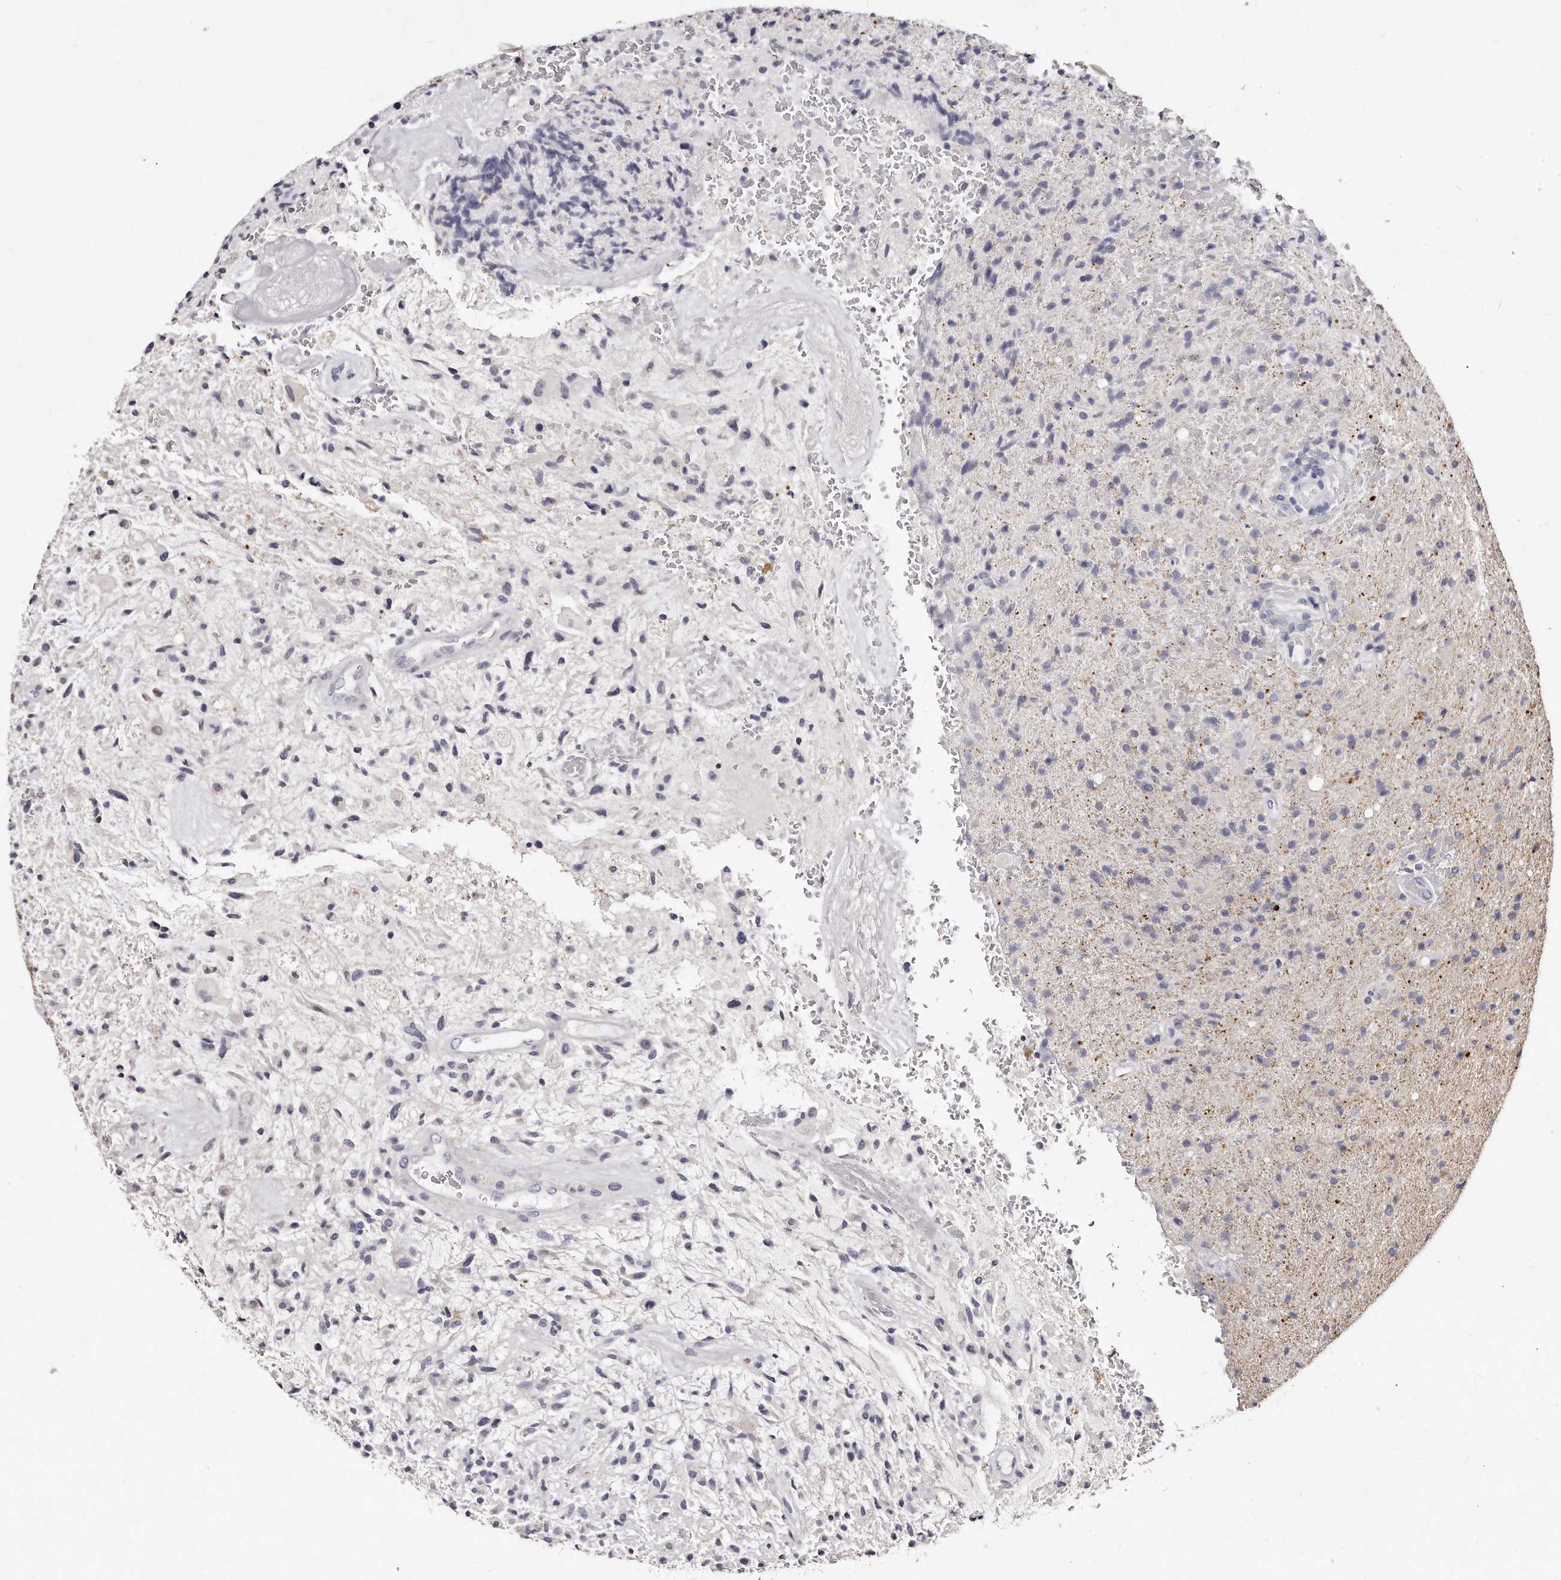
{"staining": {"intensity": "negative", "quantity": "none", "location": "none"}, "tissue": "glioma", "cell_type": "Tumor cells", "image_type": "cancer", "snomed": [{"axis": "morphology", "description": "Glioma, malignant, High grade"}, {"axis": "topography", "description": "Brain"}], "caption": "The photomicrograph displays no staining of tumor cells in glioma. (DAB (3,3'-diaminobenzidine) IHC visualized using brightfield microscopy, high magnification).", "gene": "GDA", "patient": {"sex": "male", "age": 72}}